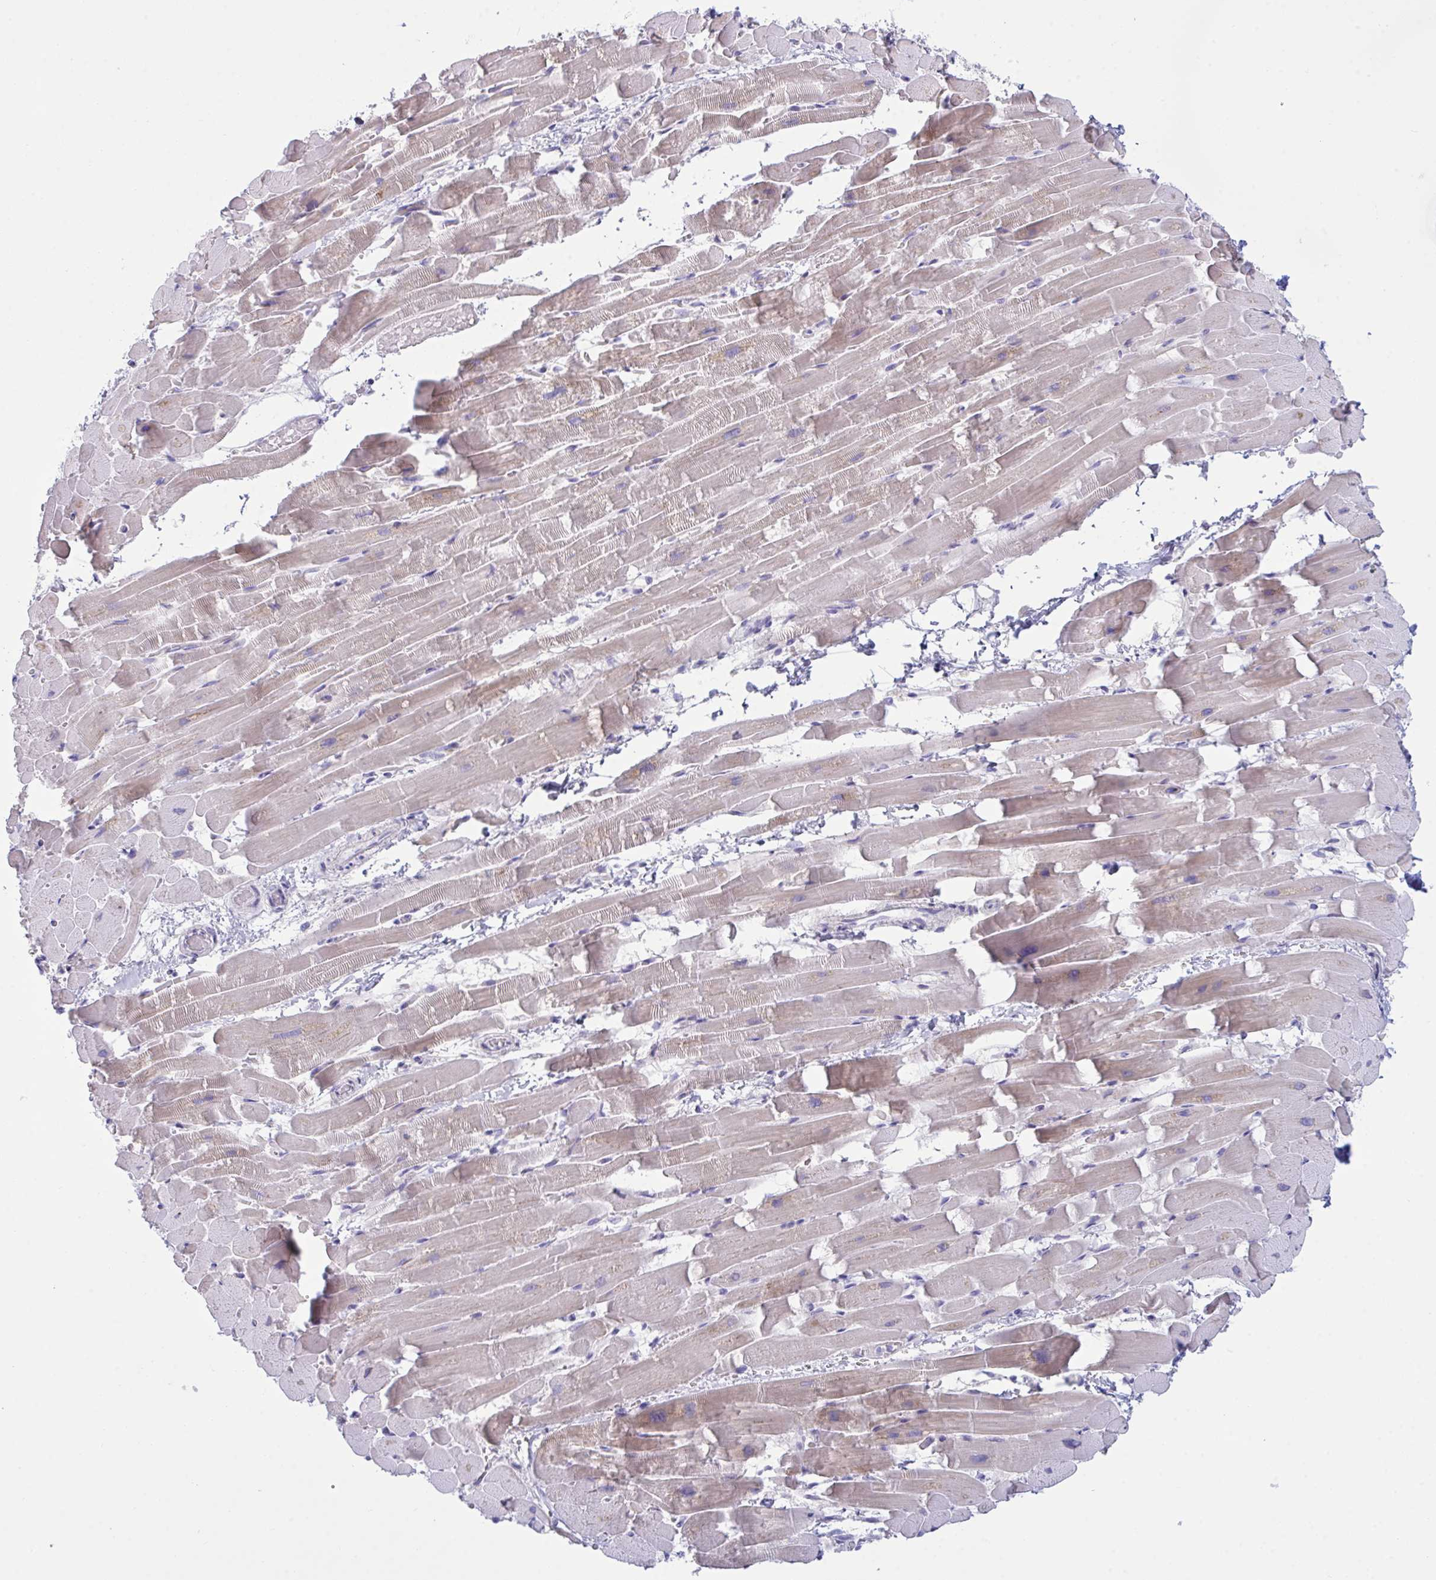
{"staining": {"intensity": "moderate", "quantity": "25%-75%", "location": "cytoplasmic/membranous"}, "tissue": "heart muscle", "cell_type": "Cardiomyocytes", "image_type": "normal", "snomed": [{"axis": "morphology", "description": "Normal tissue, NOS"}, {"axis": "topography", "description": "Heart"}], "caption": "A histopathology image of human heart muscle stained for a protein reveals moderate cytoplasmic/membranous brown staining in cardiomyocytes.", "gene": "BBS1", "patient": {"sex": "male", "age": 37}}